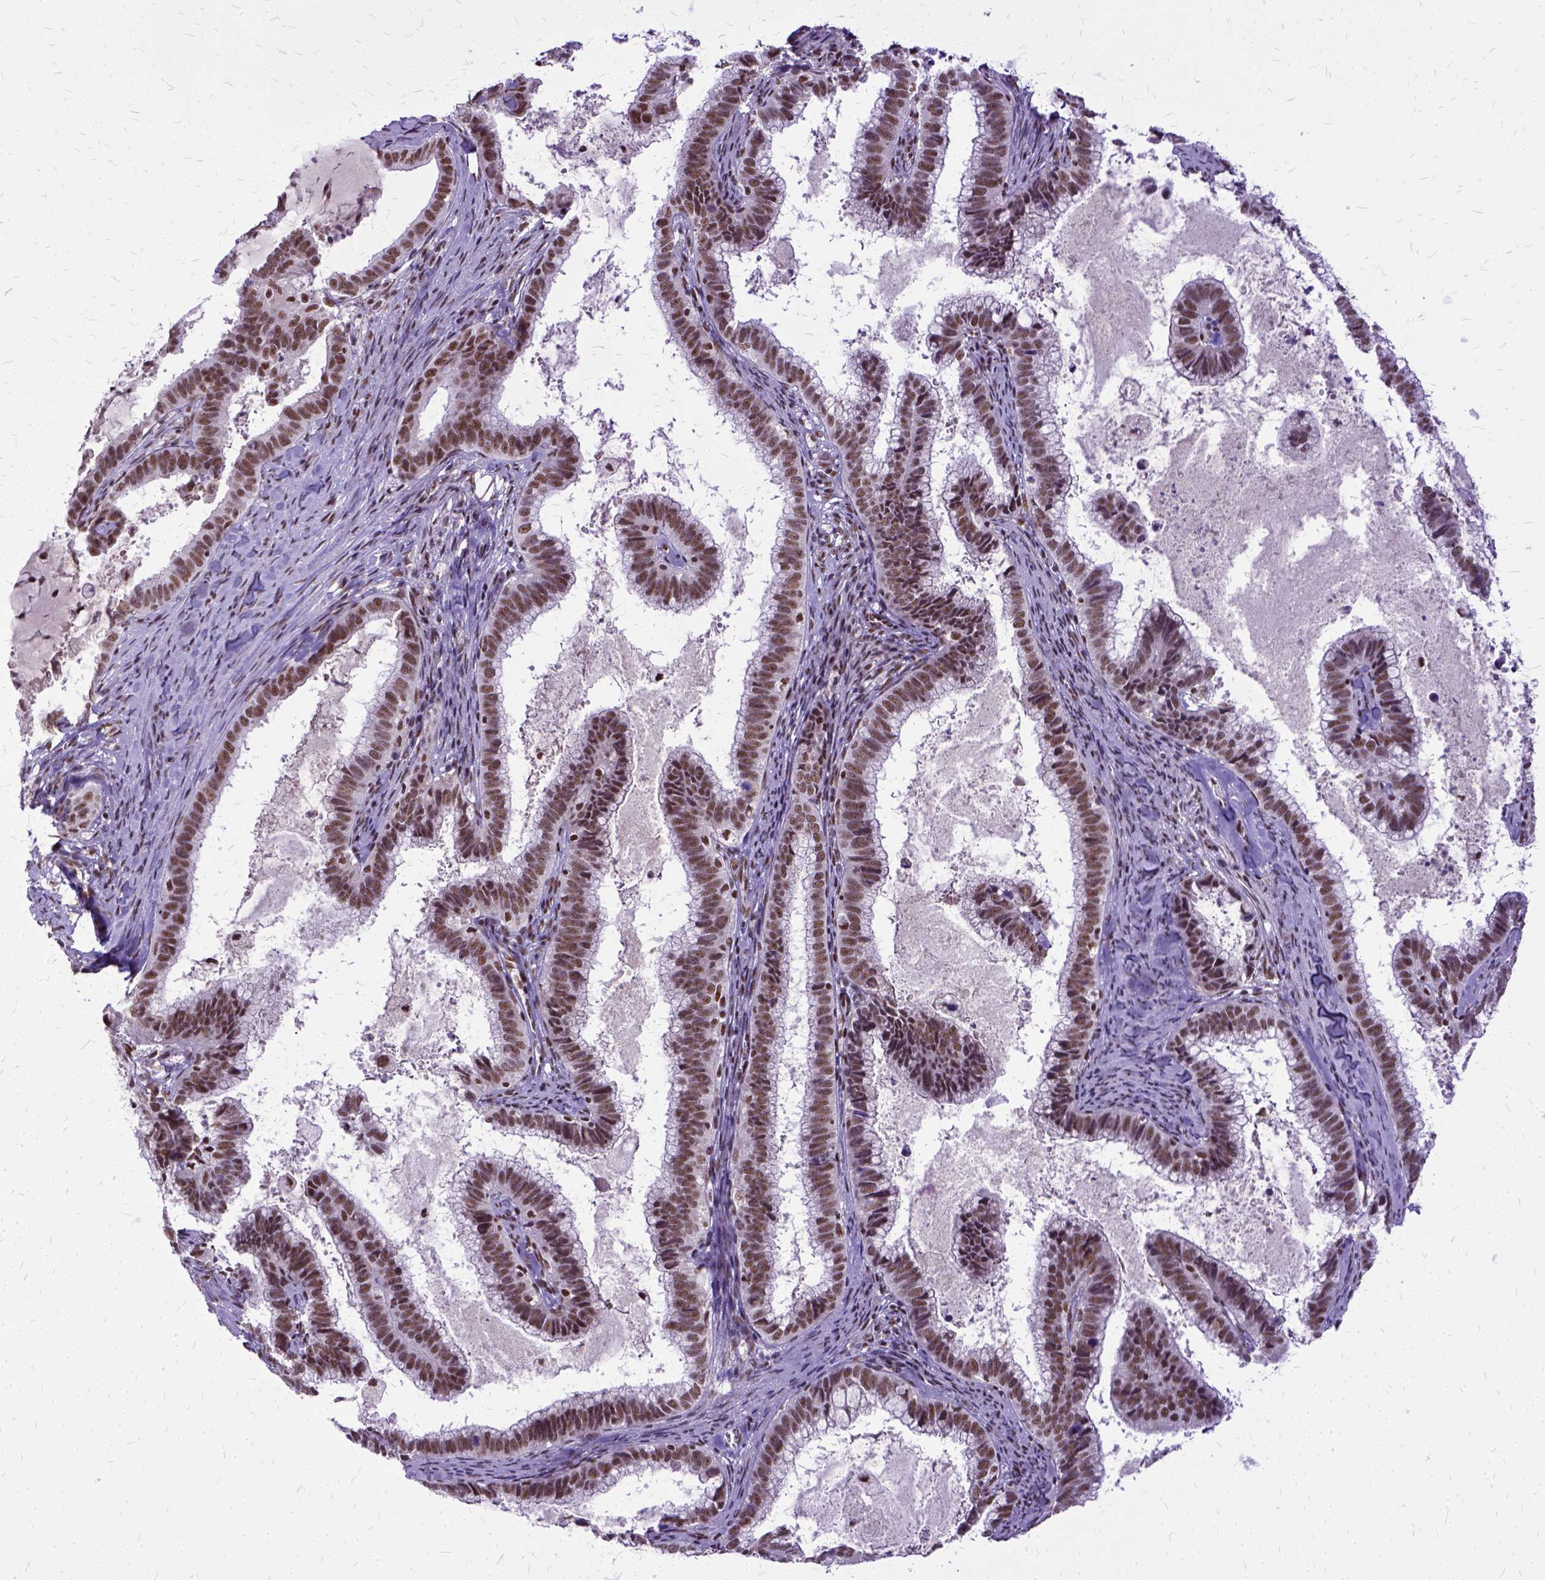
{"staining": {"intensity": "moderate", "quantity": ">75%", "location": "nuclear"}, "tissue": "cervical cancer", "cell_type": "Tumor cells", "image_type": "cancer", "snomed": [{"axis": "morphology", "description": "Adenocarcinoma, NOS"}, {"axis": "topography", "description": "Cervix"}], "caption": "About >75% of tumor cells in cervical adenocarcinoma demonstrate moderate nuclear protein expression as visualized by brown immunohistochemical staining.", "gene": "SETD1A", "patient": {"sex": "female", "age": 61}}